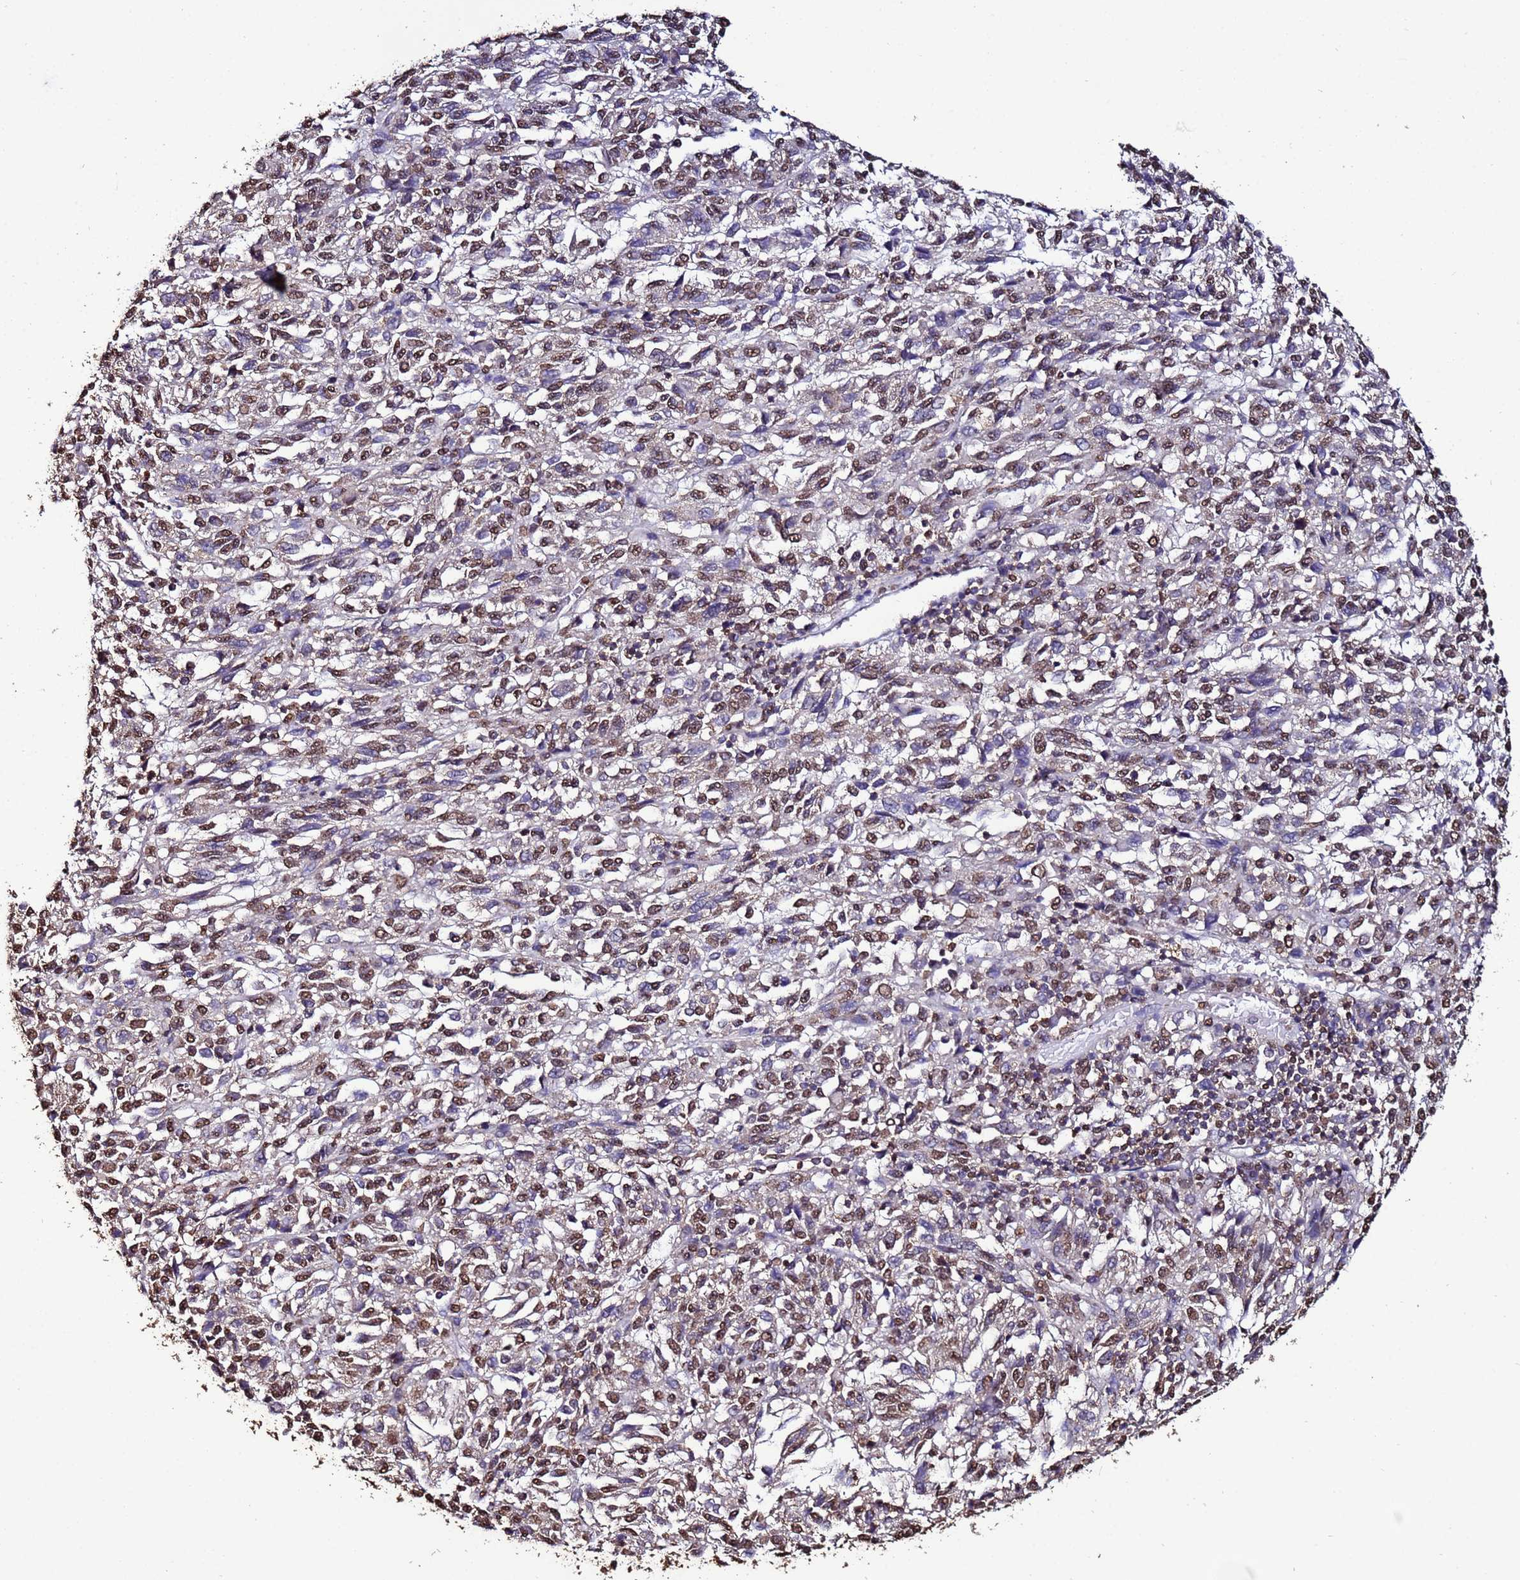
{"staining": {"intensity": "moderate", "quantity": ">75%", "location": "nuclear"}, "tissue": "melanoma", "cell_type": "Tumor cells", "image_type": "cancer", "snomed": [{"axis": "morphology", "description": "Malignant melanoma, Metastatic site"}, {"axis": "topography", "description": "Lung"}], "caption": "This is a micrograph of immunohistochemistry (IHC) staining of melanoma, which shows moderate positivity in the nuclear of tumor cells.", "gene": "TRIP6", "patient": {"sex": "male", "age": 64}}